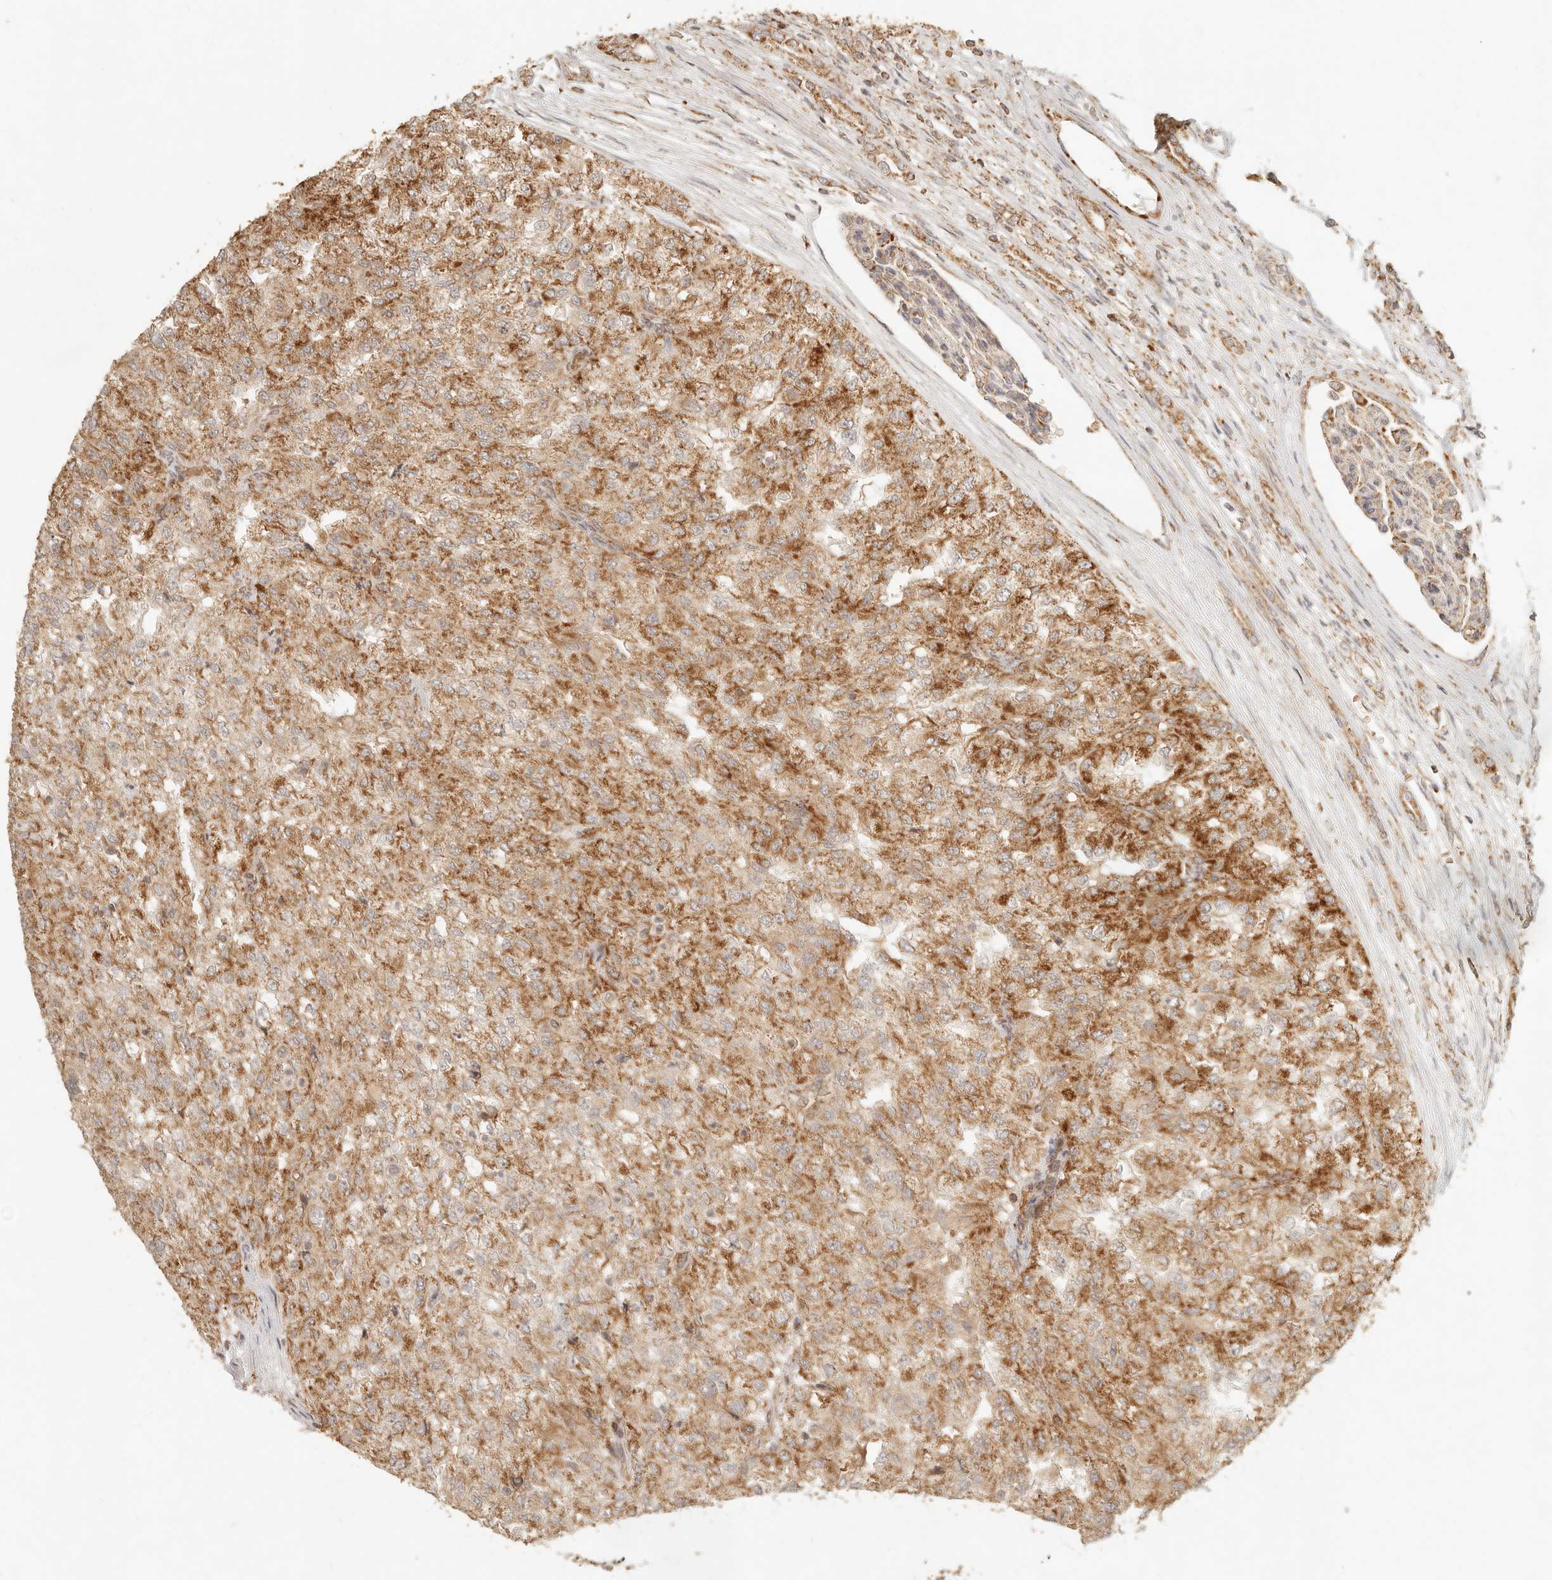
{"staining": {"intensity": "strong", "quantity": ">75%", "location": "cytoplasmic/membranous"}, "tissue": "renal cancer", "cell_type": "Tumor cells", "image_type": "cancer", "snomed": [{"axis": "morphology", "description": "Adenocarcinoma, NOS"}, {"axis": "topography", "description": "Kidney"}], "caption": "Immunohistochemistry staining of adenocarcinoma (renal), which displays high levels of strong cytoplasmic/membranous expression in about >75% of tumor cells indicating strong cytoplasmic/membranous protein expression. The staining was performed using DAB (brown) for protein detection and nuclei were counterstained in hematoxylin (blue).", "gene": "MRPL55", "patient": {"sex": "female", "age": 54}}